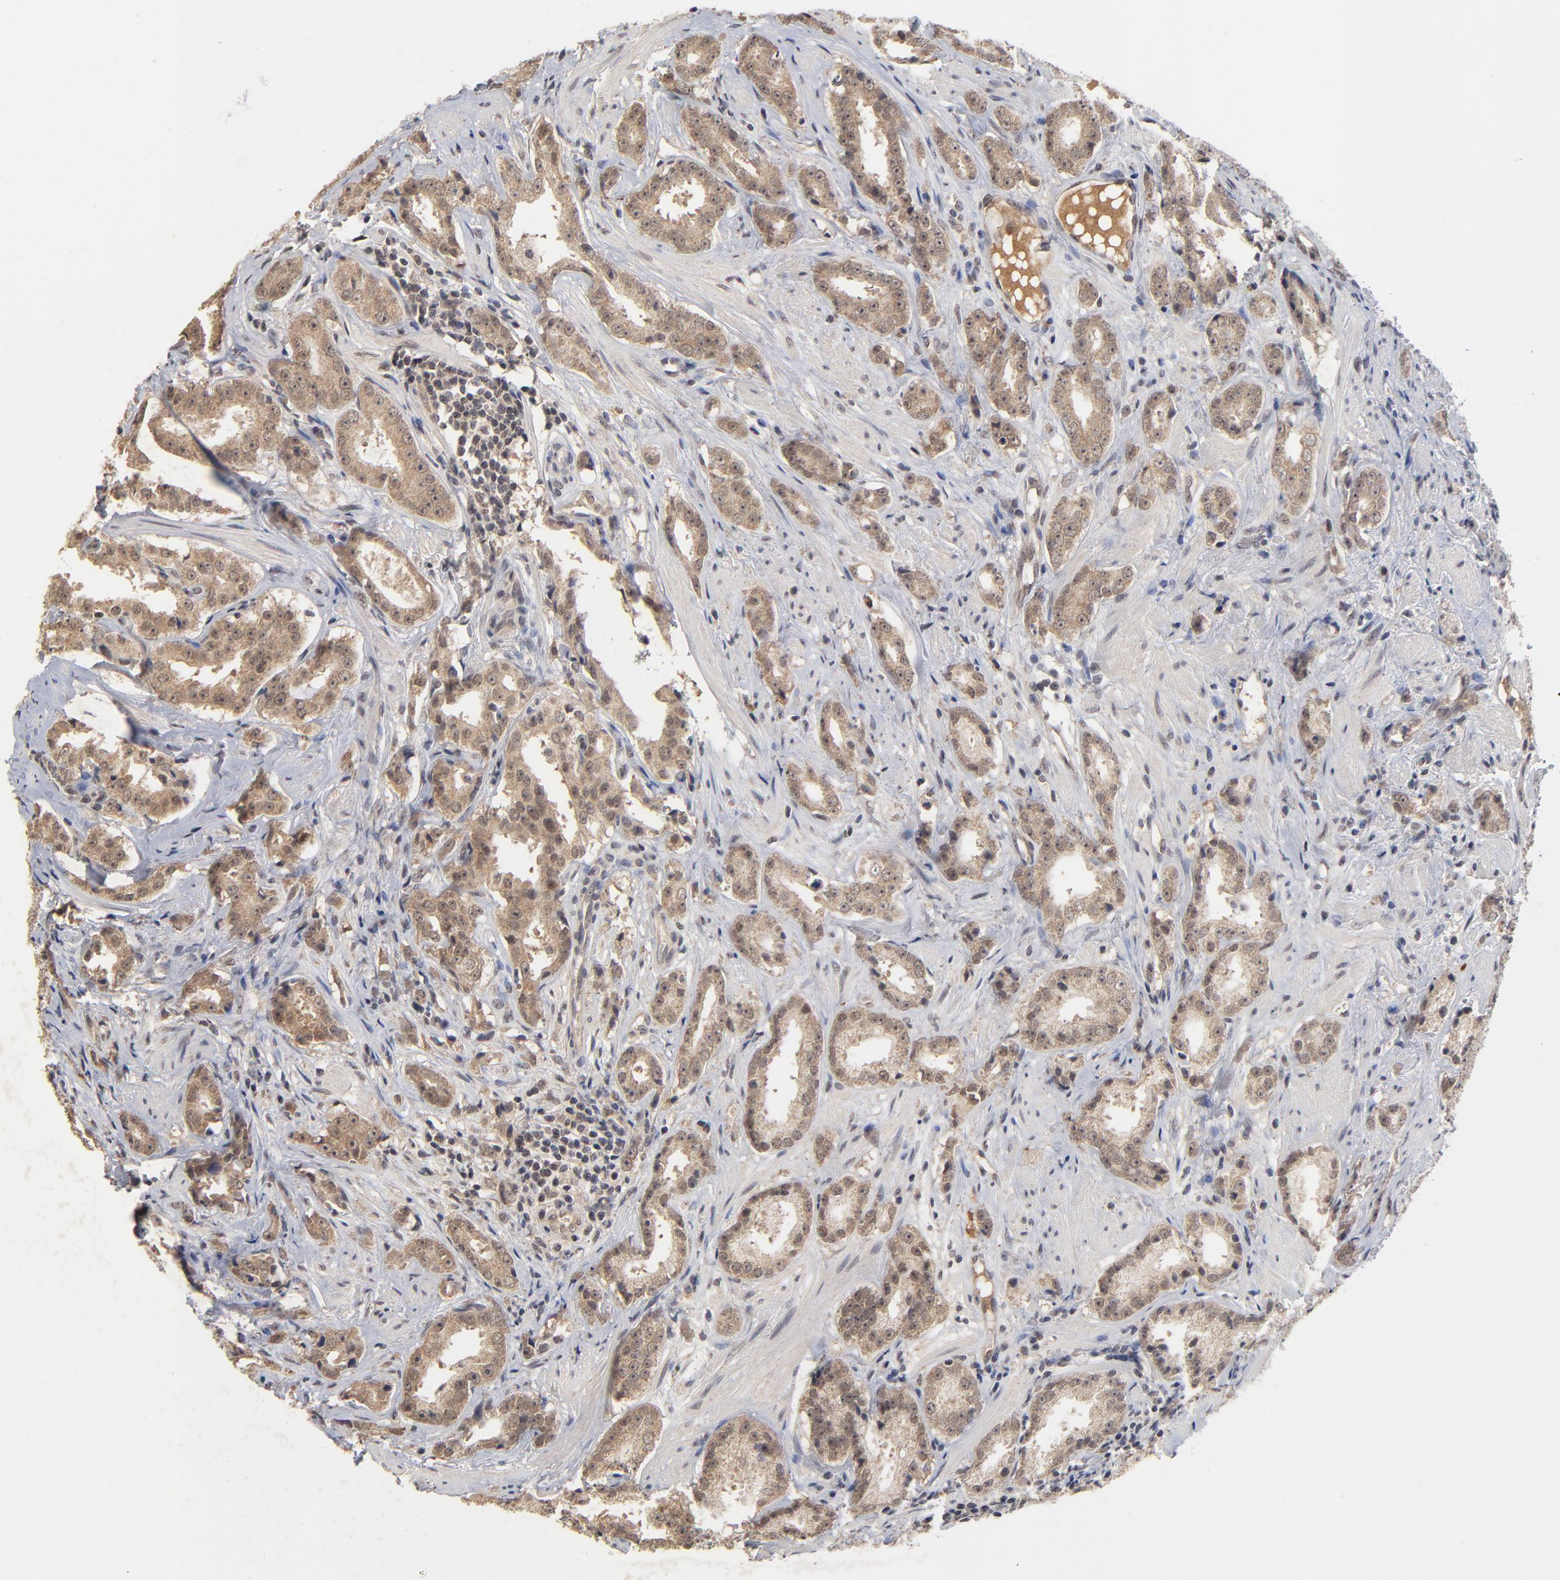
{"staining": {"intensity": "moderate", "quantity": ">75%", "location": "cytoplasmic/membranous,nuclear"}, "tissue": "prostate cancer", "cell_type": "Tumor cells", "image_type": "cancer", "snomed": [{"axis": "morphology", "description": "Adenocarcinoma, Medium grade"}, {"axis": "topography", "description": "Prostate"}], "caption": "Moderate cytoplasmic/membranous and nuclear staining is appreciated in approximately >75% of tumor cells in prostate cancer.", "gene": "WSB1", "patient": {"sex": "male", "age": 53}}